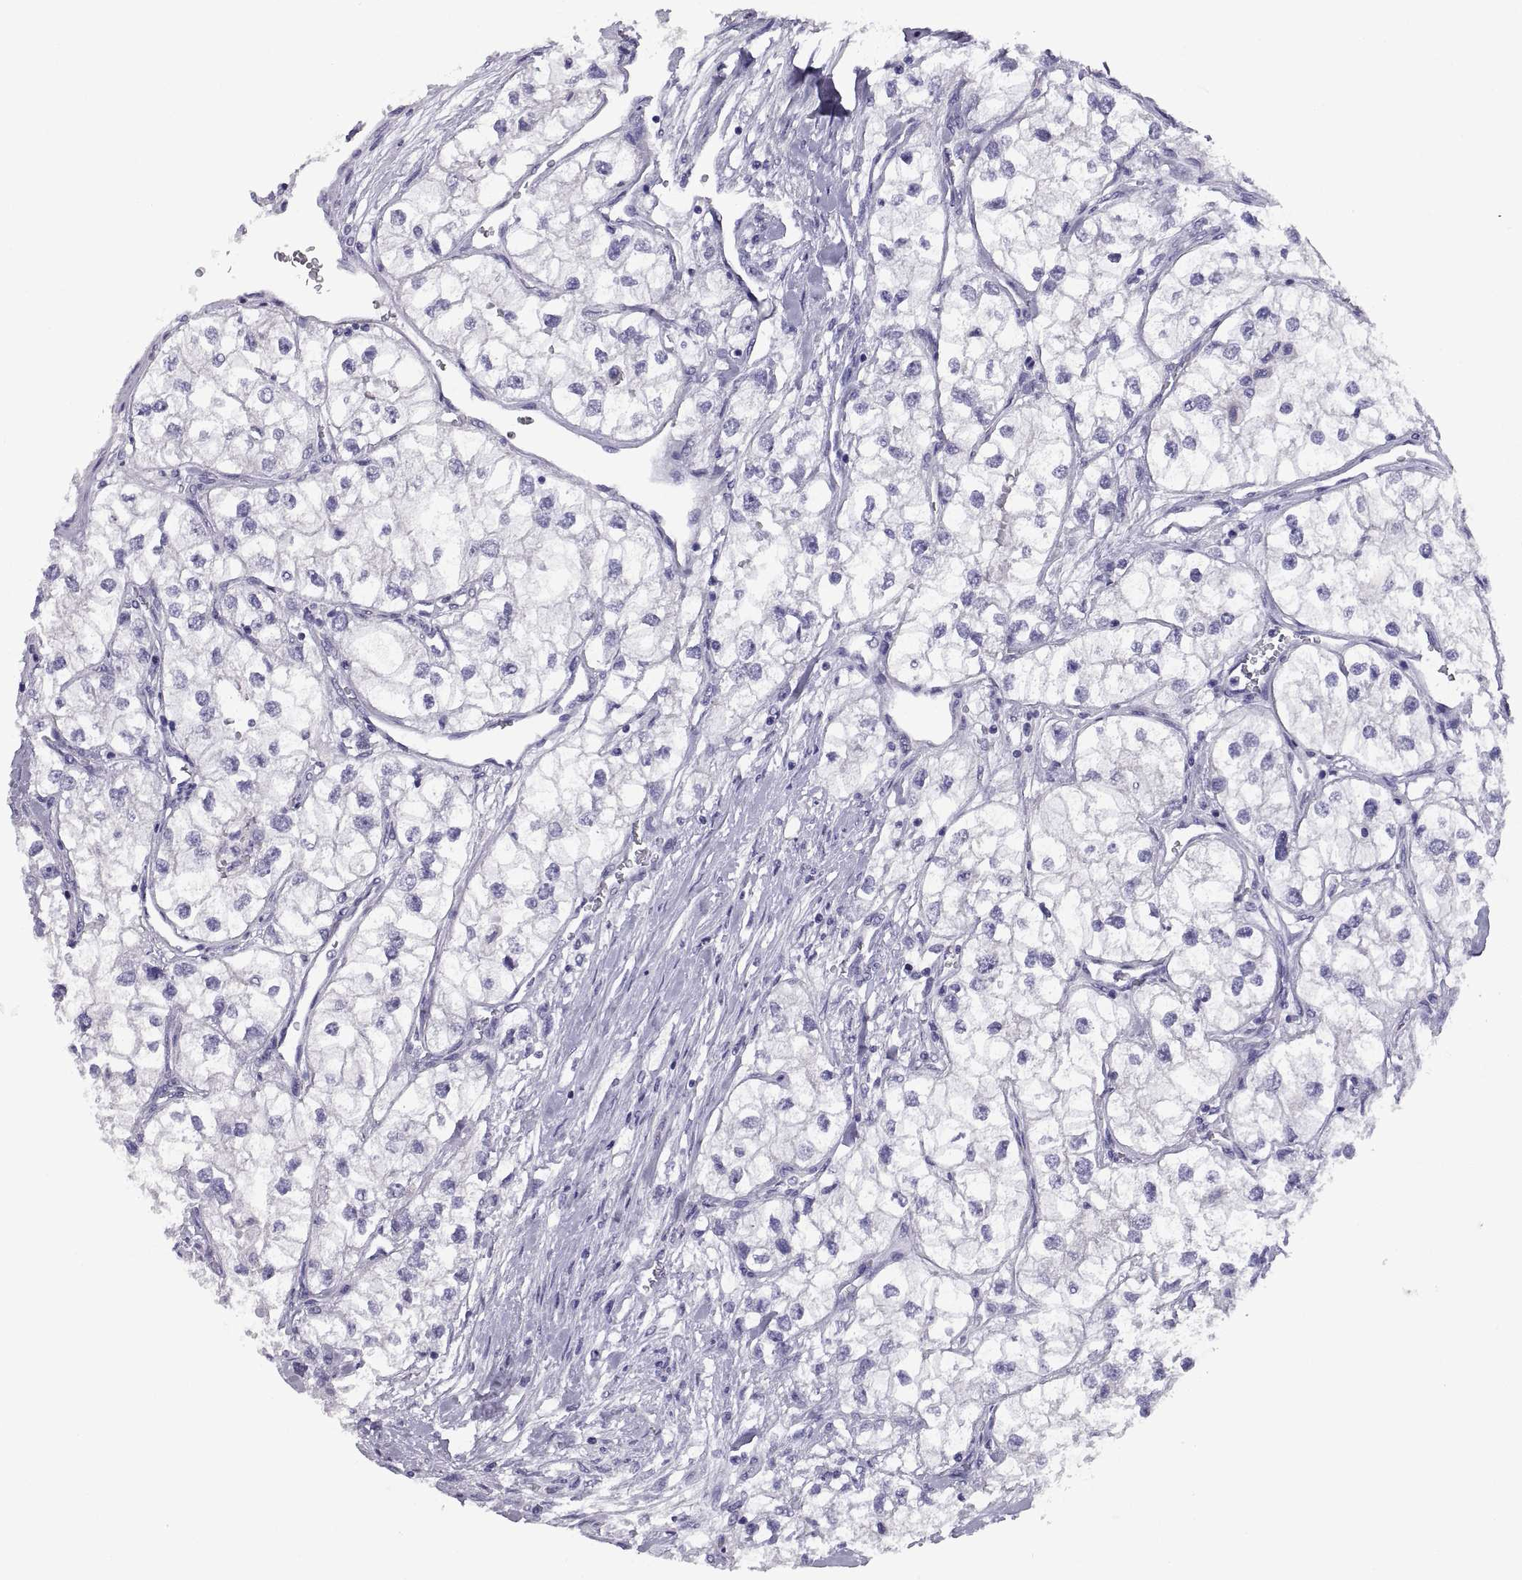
{"staining": {"intensity": "negative", "quantity": "none", "location": "none"}, "tissue": "renal cancer", "cell_type": "Tumor cells", "image_type": "cancer", "snomed": [{"axis": "morphology", "description": "Adenocarcinoma, NOS"}, {"axis": "topography", "description": "Kidney"}], "caption": "High power microscopy photomicrograph of an IHC image of renal adenocarcinoma, revealing no significant staining in tumor cells. (DAB IHC, high magnification).", "gene": "RGS20", "patient": {"sex": "male", "age": 59}}